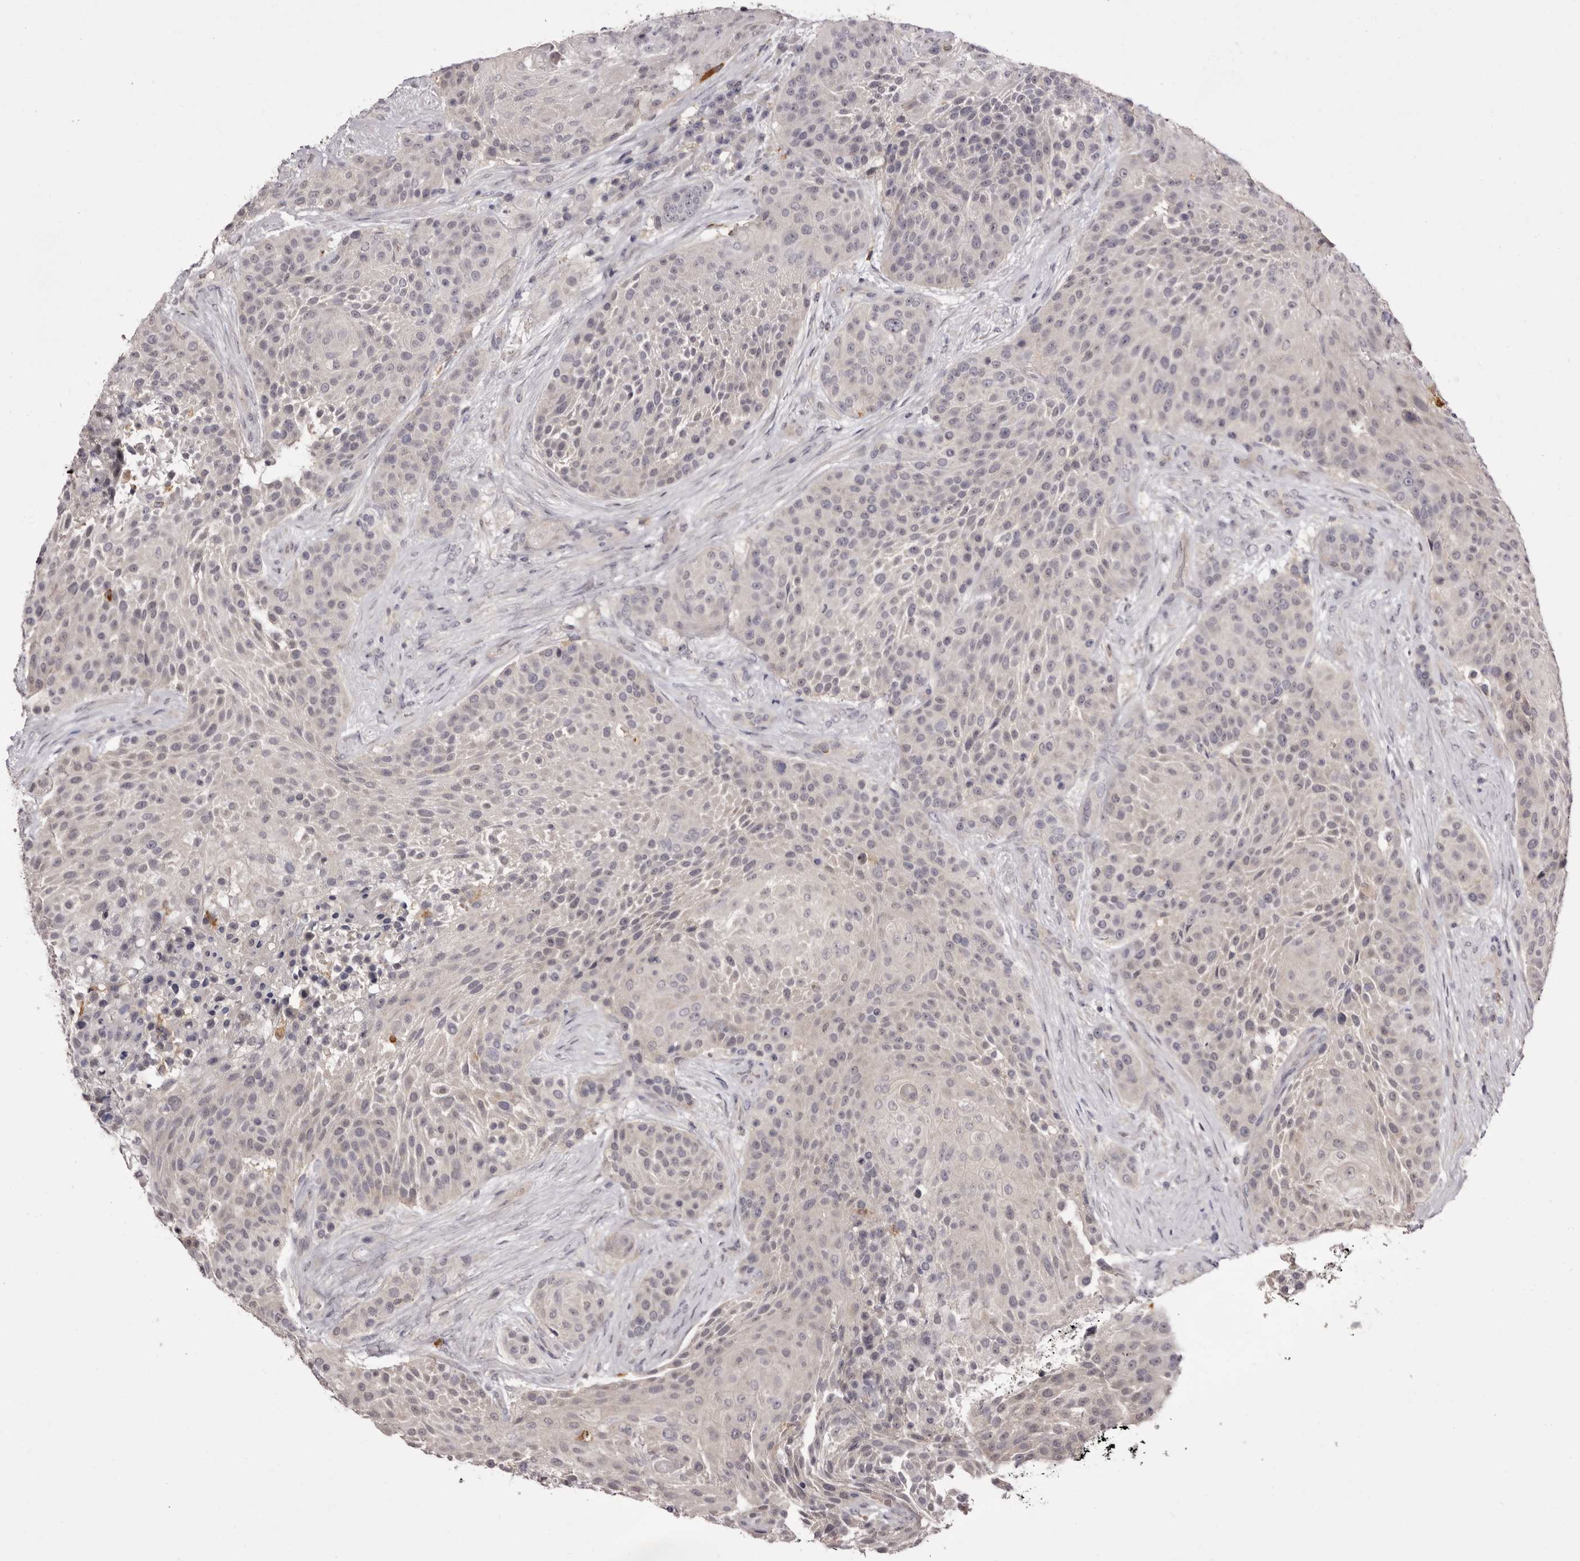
{"staining": {"intensity": "negative", "quantity": "none", "location": "none"}, "tissue": "urothelial cancer", "cell_type": "Tumor cells", "image_type": "cancer", "snomed": [{"axis": "morphology", "description": "Urothelial carcinoma, High grade"}, {"axis": "topography", "description": "Urinary bladder"}], "caption": "An IHC image of urothelial cancer is shown. There is no staining in tumor cells of urothelial cancer.", "gene": "TNNI1", "patient": {"sex": "female", "age": 63}}